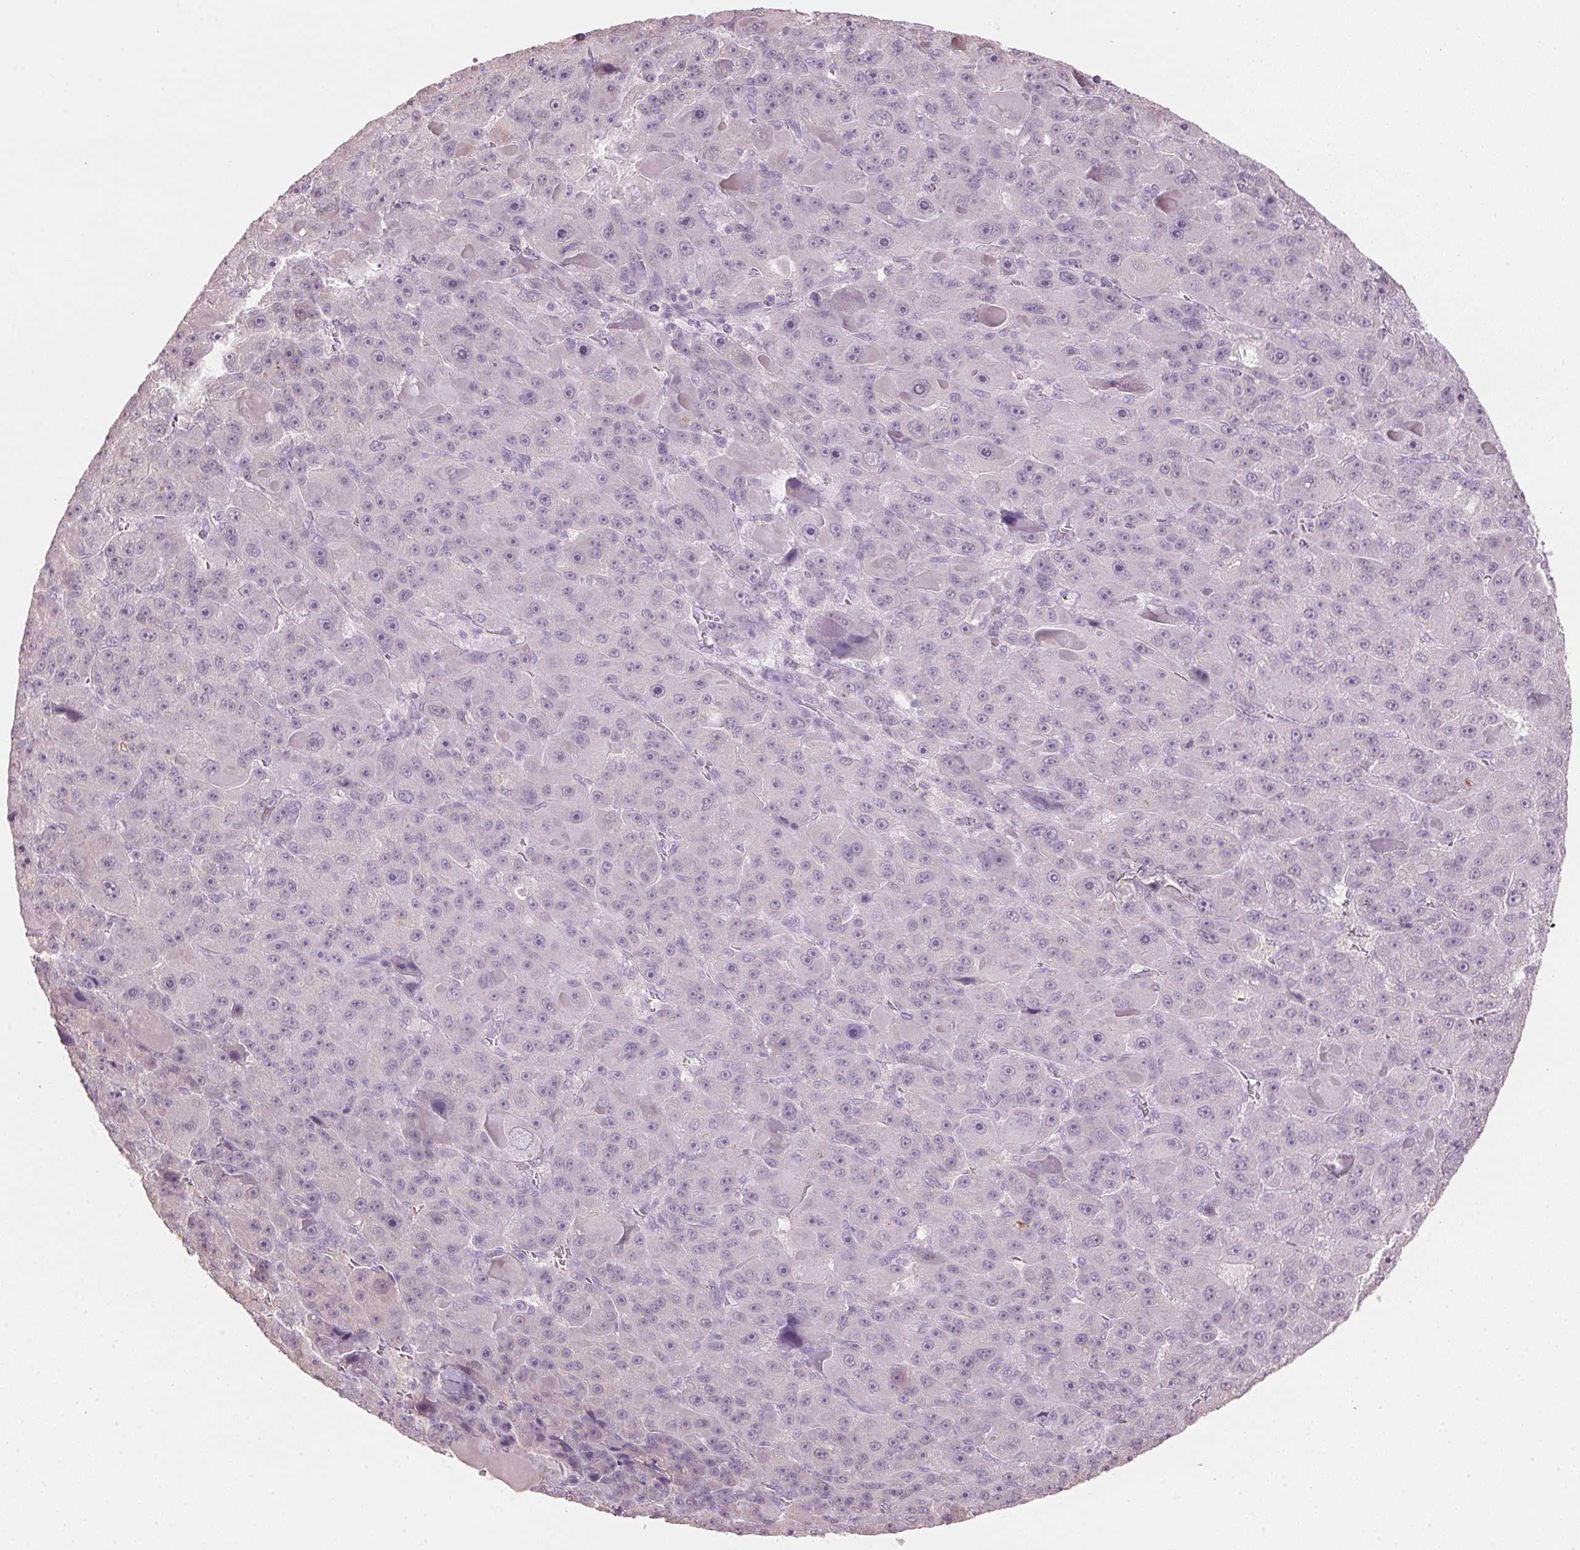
{"staining": {"intensity": "negative", "quantity": "none", "location": "none"}, "tissue": "liver cancer", "cell_type": "Tumor cells", "image_type": "cancer", "snomed": [{"axis": "morphology", "description": "Carcinoma, Hepatocellular, NOS"}, {"axis": "topography", "description": "Liver"}], "caption": "Image shows no significant protein staining in tumor cells of liver hepatocellular carcinoma.", "gene": "SCTR", "patient": {"sex": "male", "age": 76}}